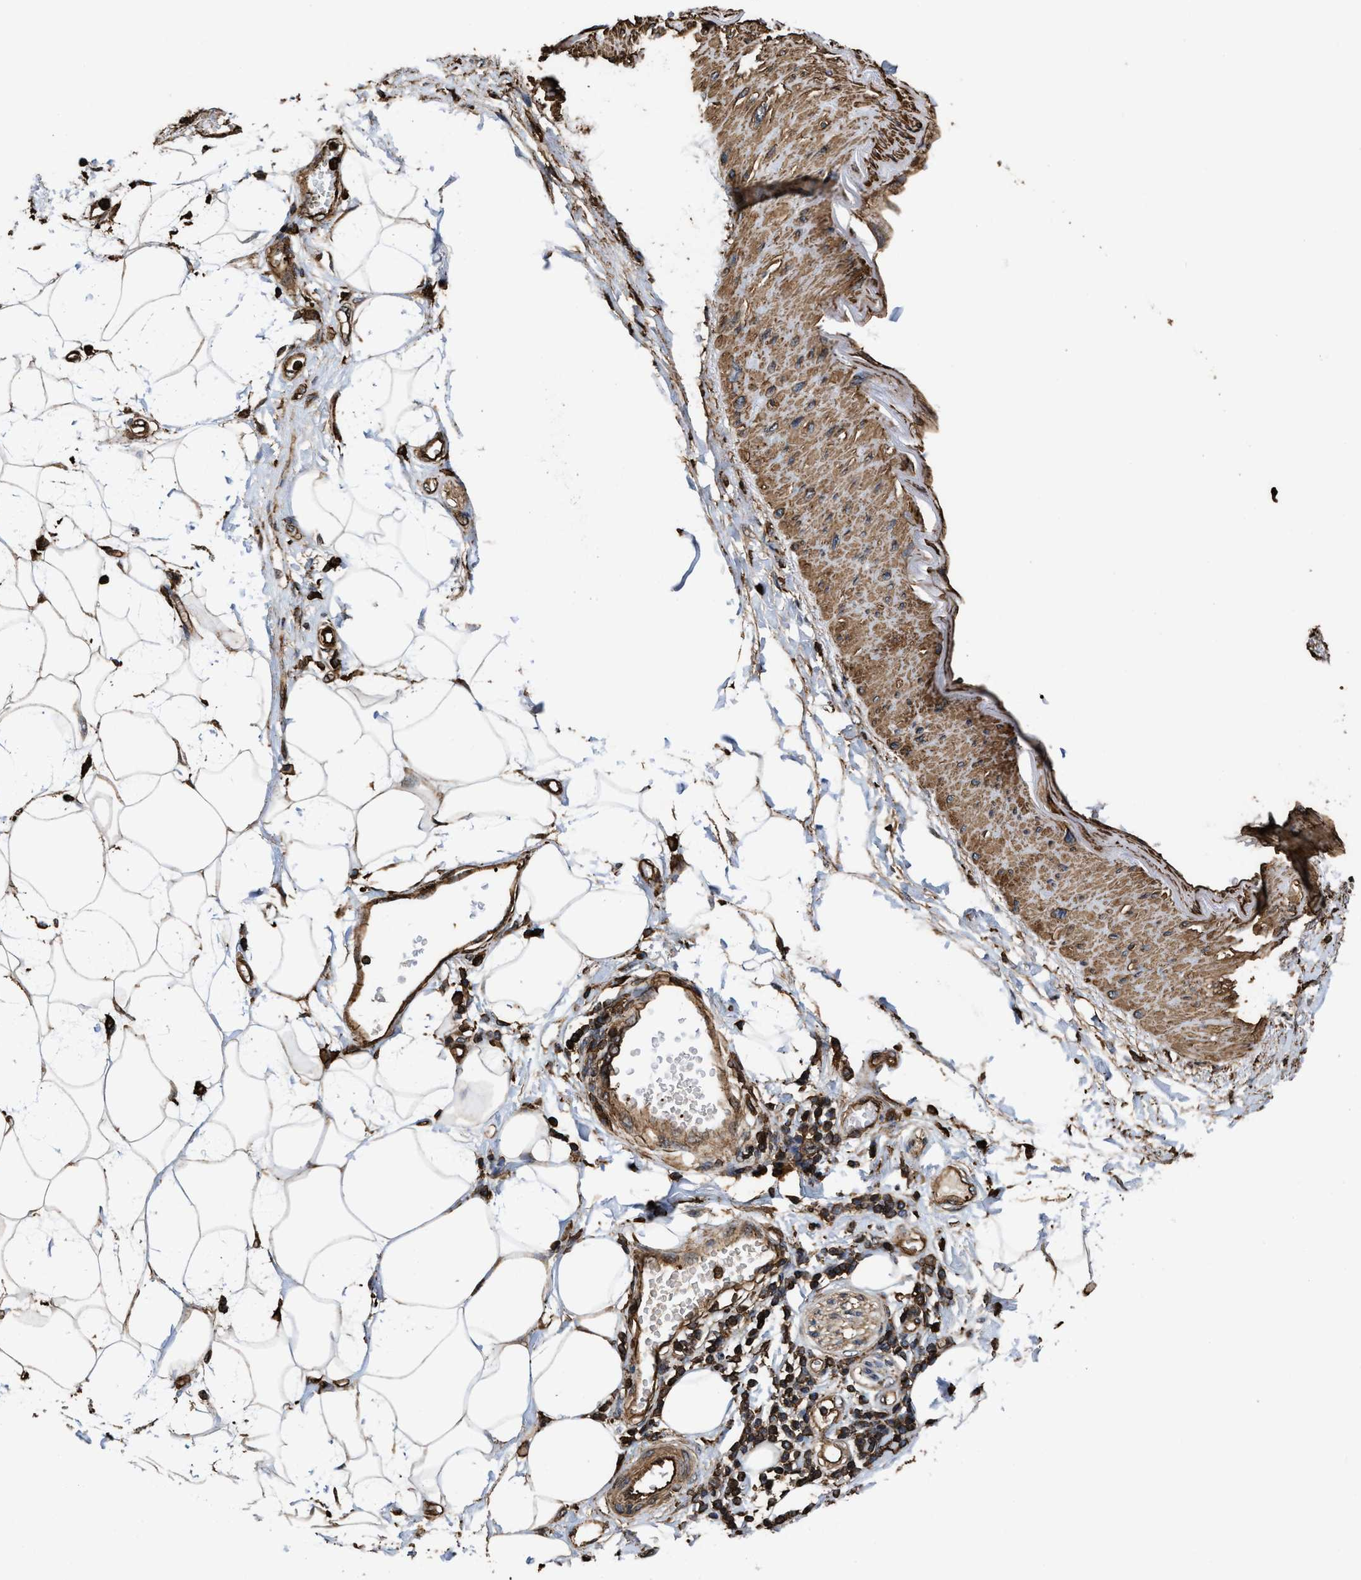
{"staining": {"intensity": "strong", "quantity": ">75%", "location": "cytoplasmic/membranous"}, "tissue": "adipose tissue", "cell_type": "Adipocytes", "image_type": "normal", "snomed": [{"axis": "morphology", "description": "Normal tissue, NOS"}, {"axis": "morphology", "description": "Adenocarcinoma, NOS"}, {"axis": "topography", "description": "Duodenum"}, {"axis": "topography", "description": "Peripheral nerve tissue"}], "caption": "This is a micrograph of immunohistochemistry staining of normal adipose tissue, which shows strong positivity in the cytoplasmic/membranous of adipocytes.", "gene": "KBTBD2", "patient": {"sex": "female", "age": 60}}